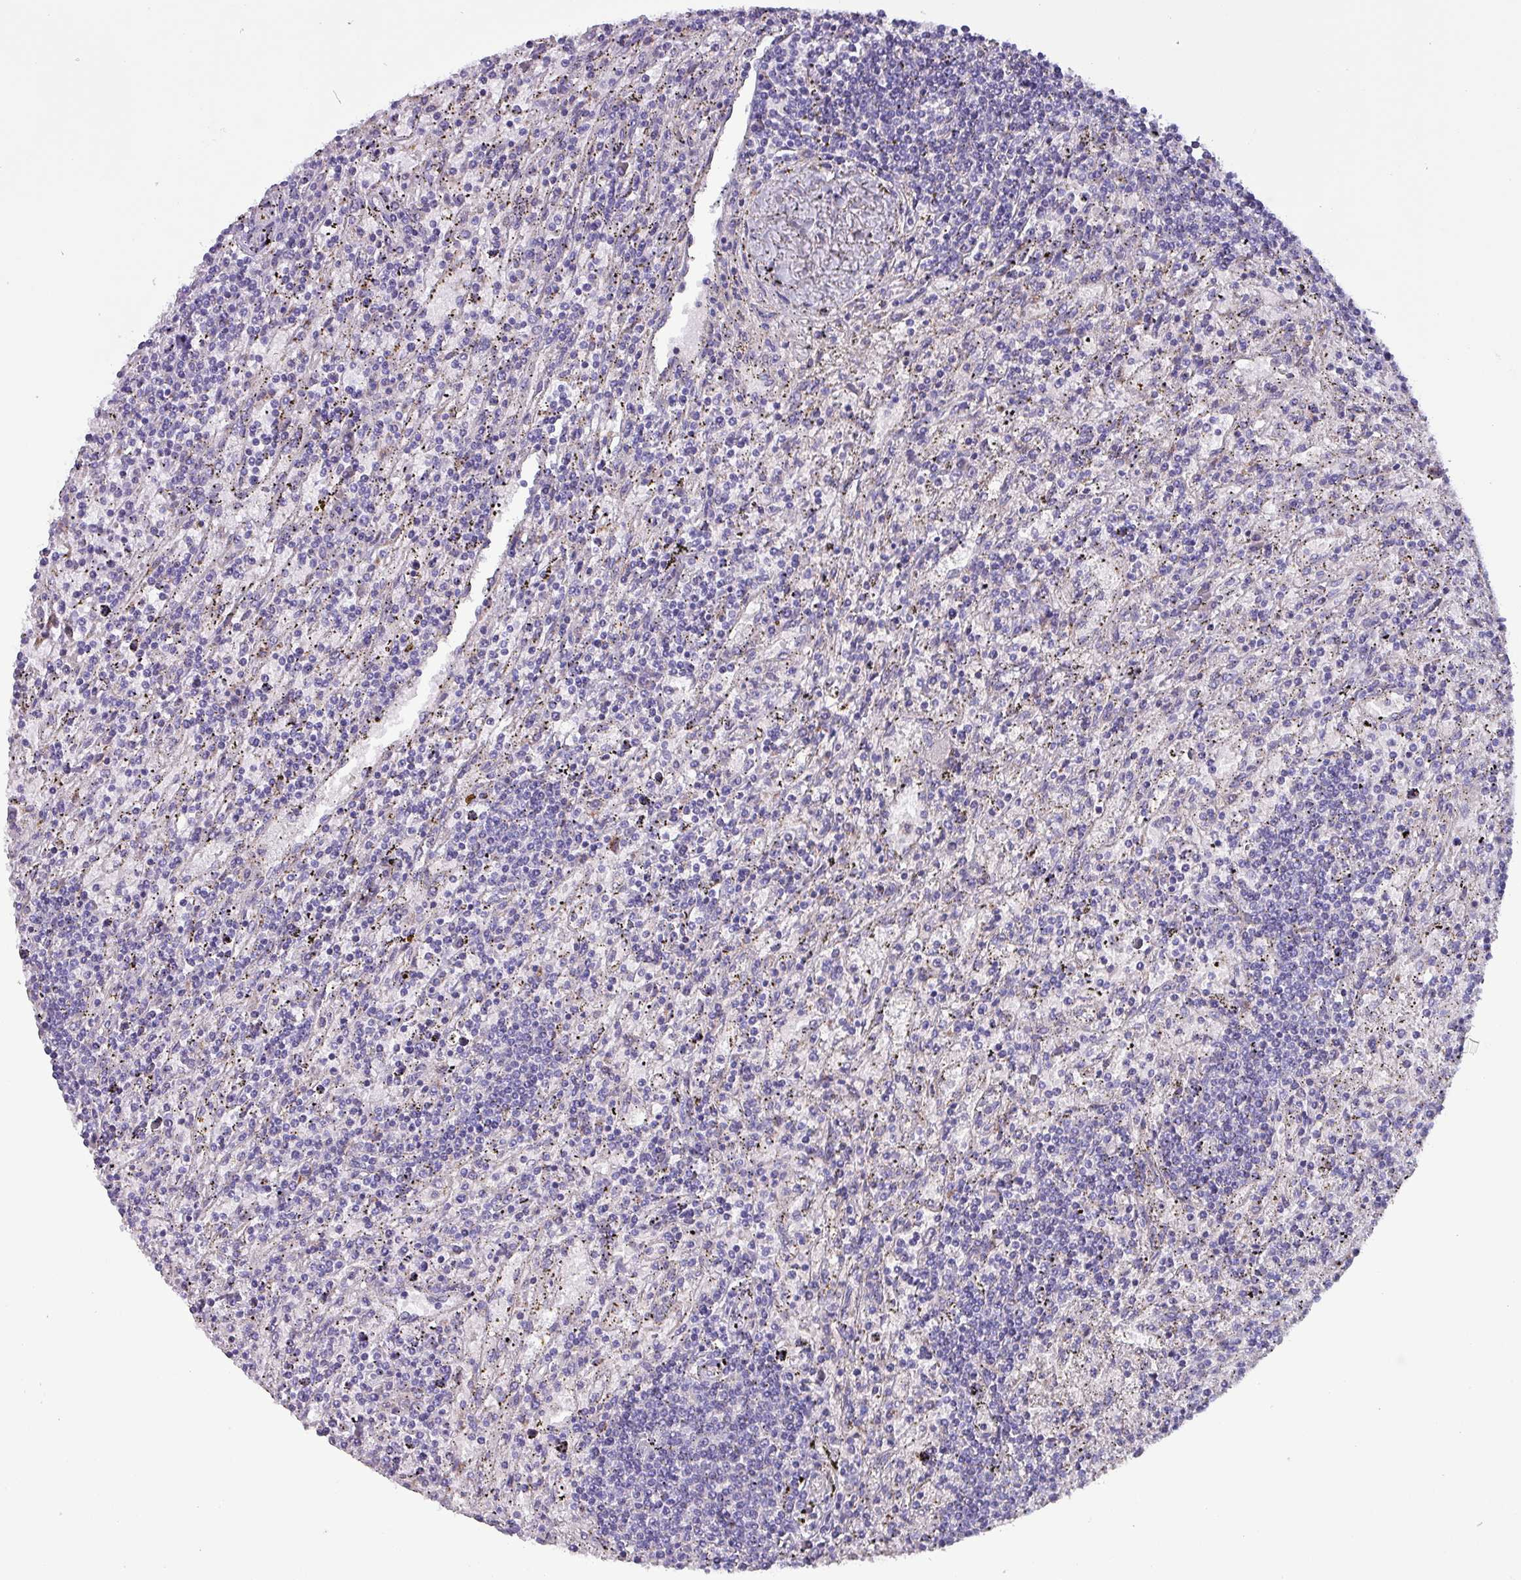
{"staining": {"intensity": "negative", "quantity": "none", "location": "none"}, "tissue": "lymphoma", "cell_type": "Tumor cells", "image_type": "cancer", "snomed": [{"axis": "morphology", "description": "Malignant lymphoma, non-Hodgkin's type, Low grade"}, {"axis": "topography", "description": "Spleen"}], "caption": "A high-resolution photomicrograph shows immunohistochemistry staining of lymphoma, which reveals no significant expression in tumor cells.", "gene": "HSD3B7", "patient": {"sex": "male", "age": 76}}